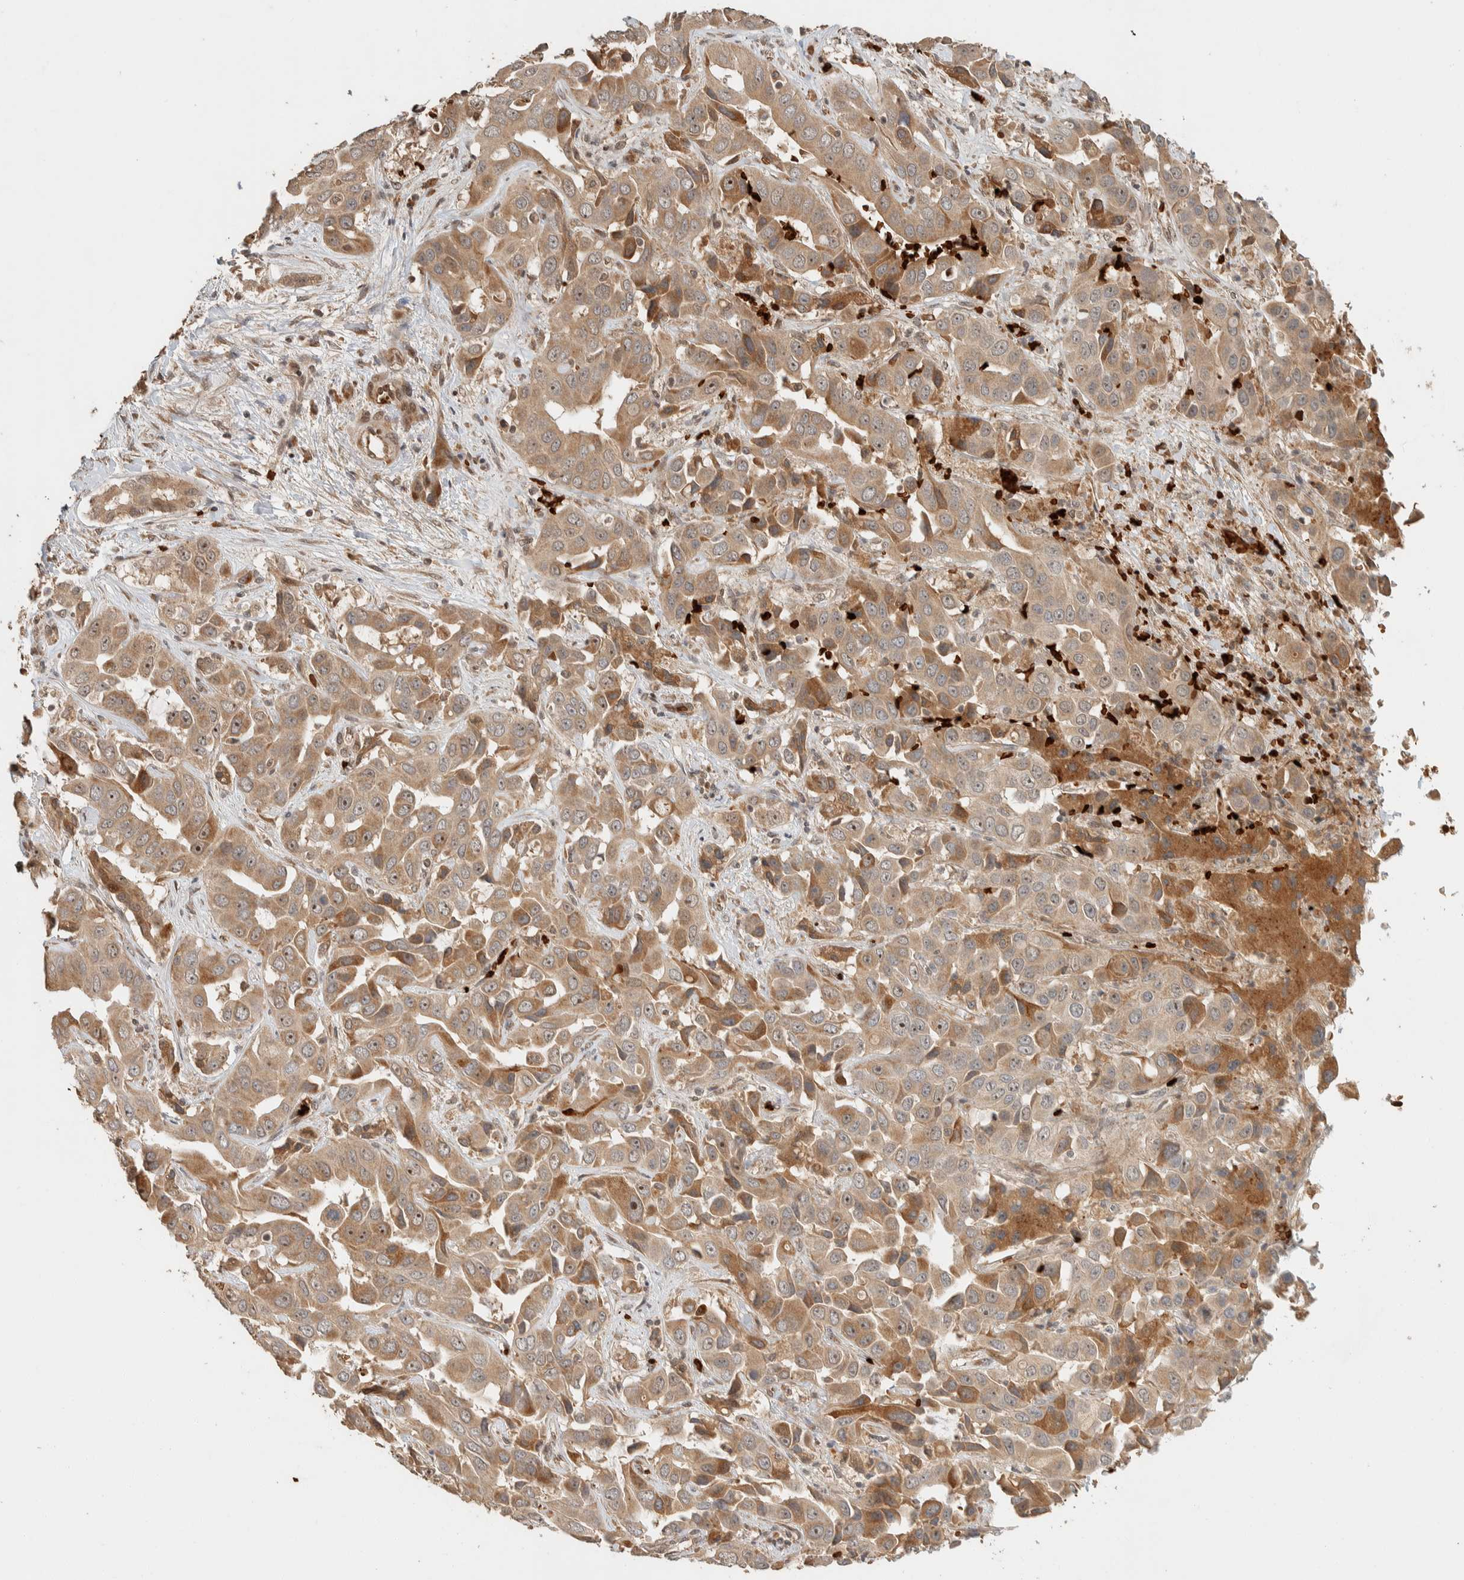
{"staining": {"intensity": "moderate", "quantity": ">75%", "location": "cytoplasmic/membranous"}, "tissue": "liver cancer", "cell_type": "Tumor cells", "image_type": "cancer", "snomed": [{"axis": "morphology", "description": "Cholangiocarcinoma"}, {"axis": "topography", "description": "Liver"}], "caption": "Moderate cytoplasmic/membranous protein positivity is seen in about >75% of tumor cells in liver cholangiocarcinoma. The protein is stained brown, and the nuclei are stained in blue (DAB IHC with brightfield microscopy, high magnification).", "gene": "ZBTB2", "patient": {"sex": "female", "age": 52}}